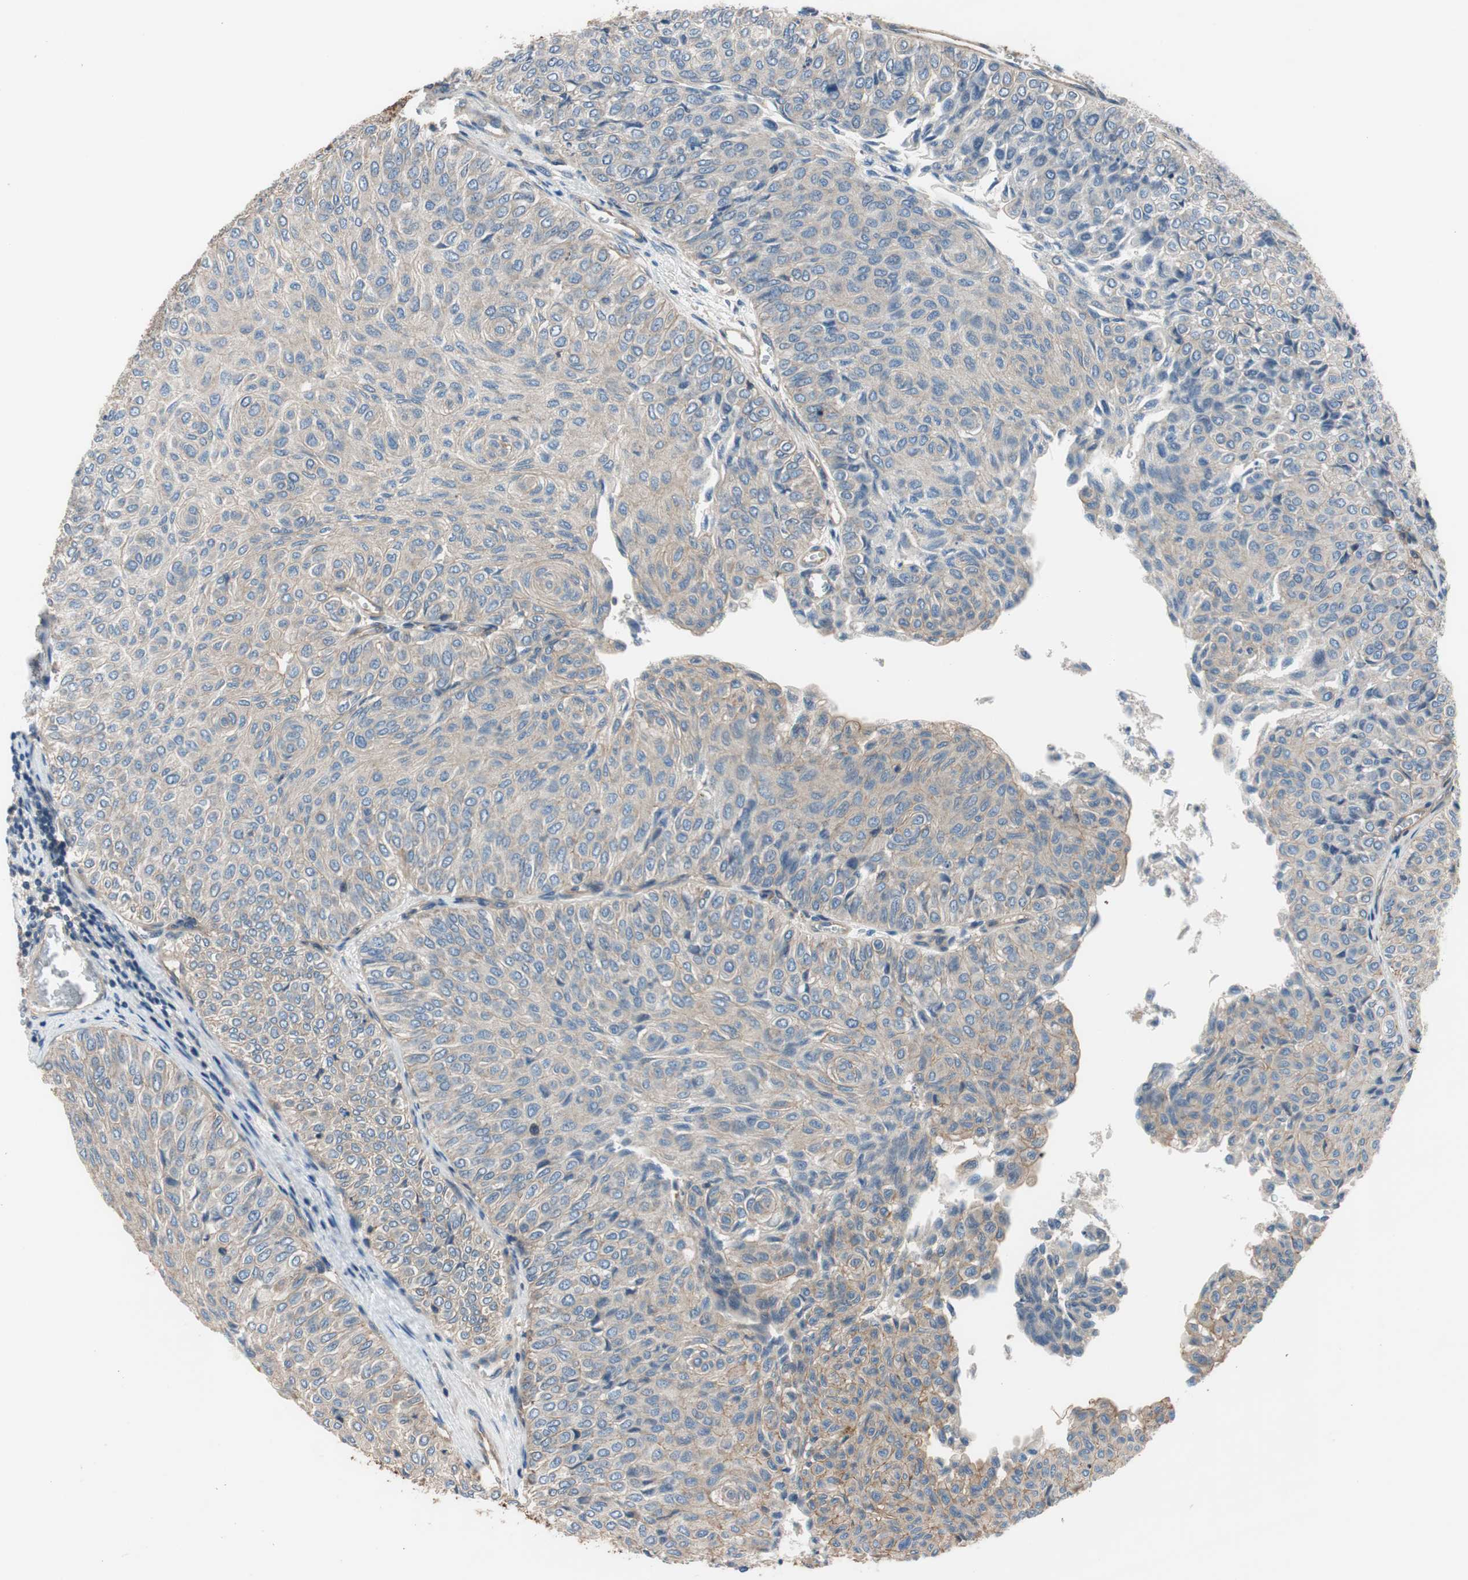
{"staining": {"intensity": "negative", "quantity": "none", "location": "none"}, "tissue": "urothelial cancer", "cell_type": "Tumor cells", "image_type": "cancer", "snomed": [{"axis": "morphology", "description": "Urothelial carcinoma, Low grade"}, {"axis": "topography", "description": "Urinary bladder"}], "caption": "There is no significant expression in tumor cells of urothelial cancer.", "gene": "CALML3", "patient": {"sex": "male", "age": 78}}